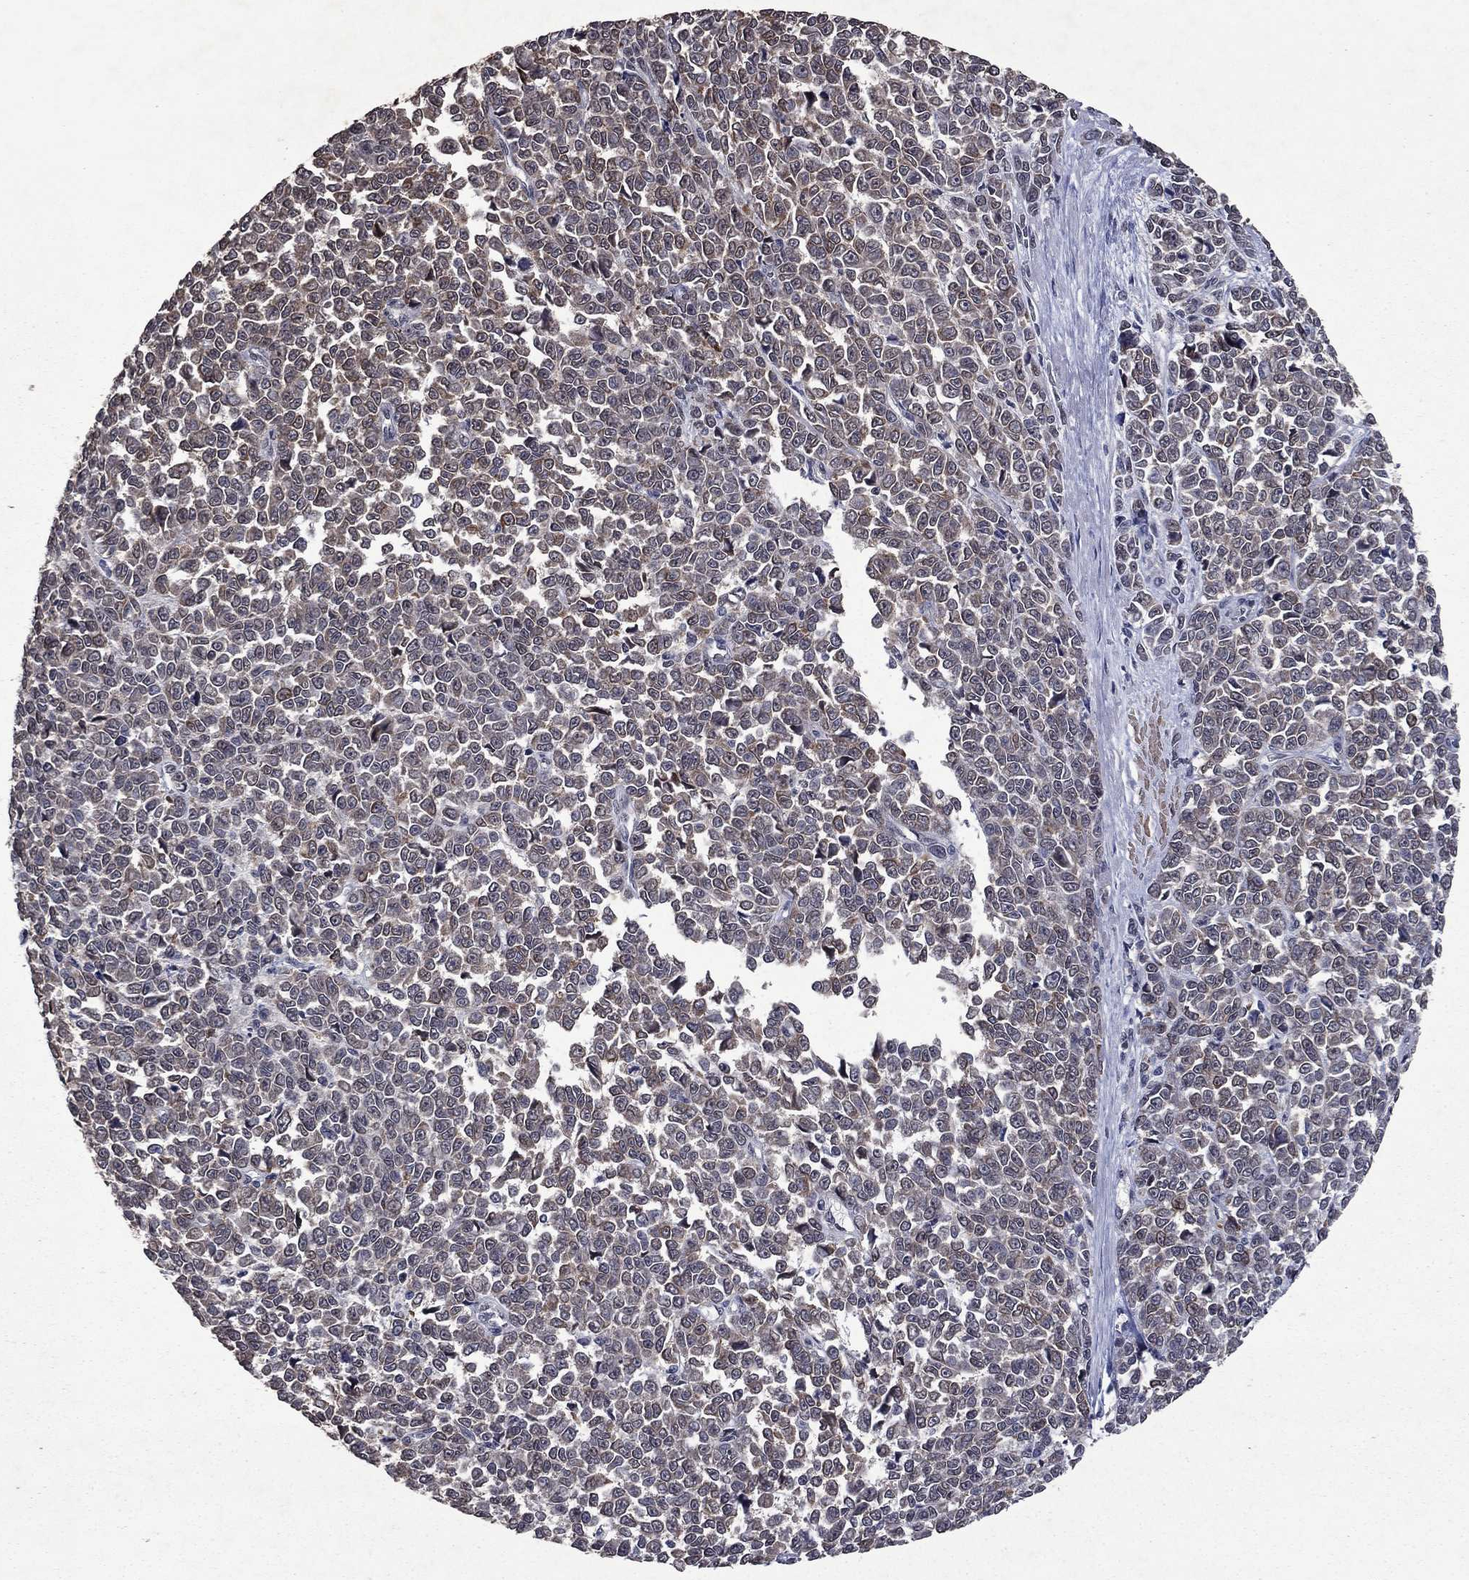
{"staining": {"intensity": "weak", "quantity": "25%-75%", "location": "cytoplasmic/membranous"}, "tissue": "melanoma", "cell_type": "Tumor cells", "image_type": "cancer", "snomed": [{"axis": "morphology", "description": "Malignant melanoma, NOS"}, {"axis": "topography", "description": "Skin"}], "caption": "Tumor cells demonstrate low levels of weak cytoplasmic/membranous expression in about 25%-75% of cells in melanoma. Immunohistochemistry stains the protein in brown and the nuclei are stained blue.", "gene": "DHRS1", "patient": {"sex": "female", "age": 95}}